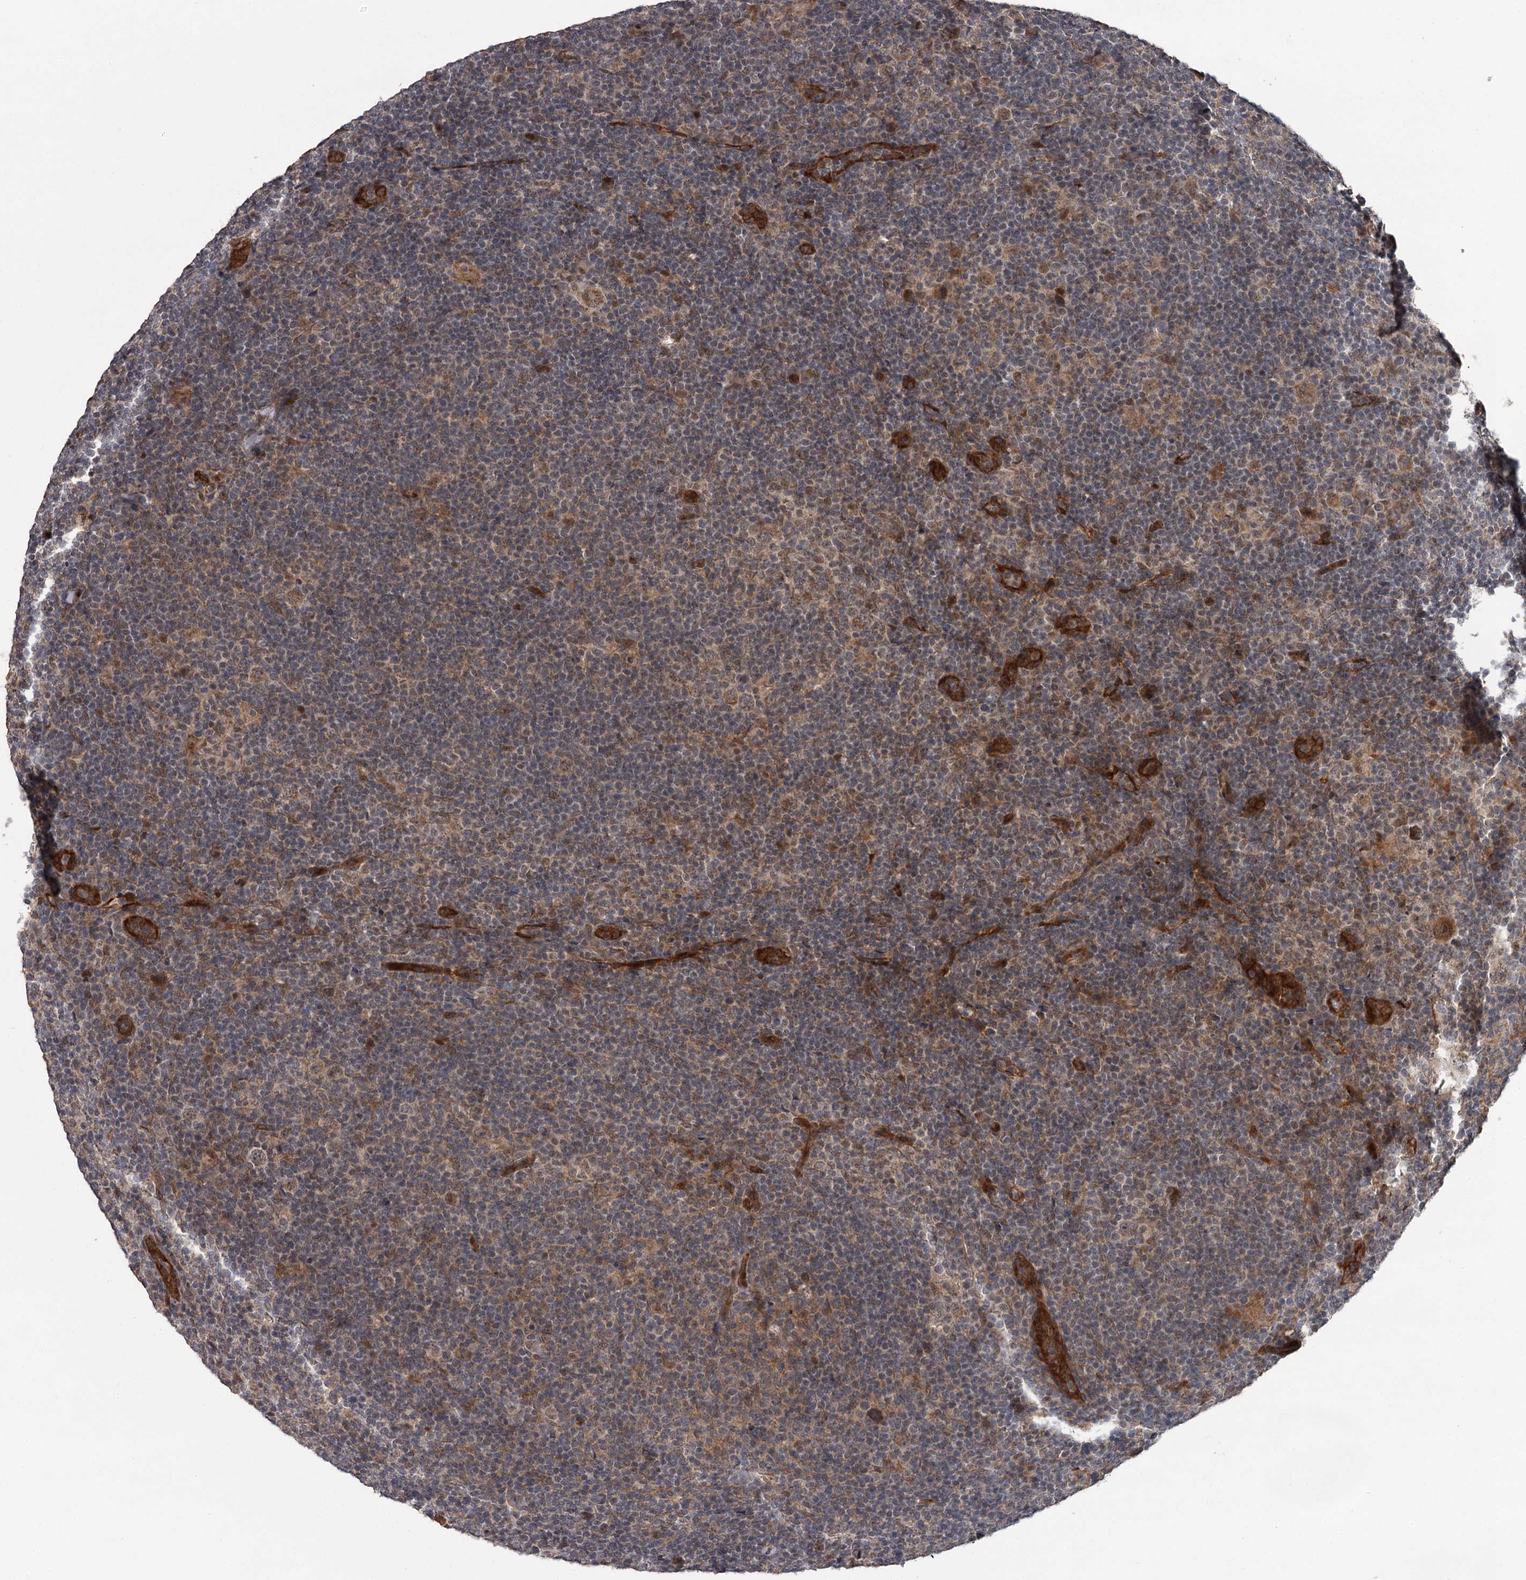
{"staining": {"intensity": "moderate", "quantity": ">75%", "location": "cytoplasmic/membranous"}, "tissue": "lymphoma", "cell_type": "Tumor cells", "image_type": "cancer", "snomed": [{"axis": "morphology", "description": "Hodgkin's disease, NOS"}, {"axis": "topography", "description": "Lymph node"}], "caption": "This micrograph displays lymphoma stained with immunohistochemistry (IHC) to label a protein in brown. The cytoplasmic/membranous of tumor cells show moderate positivity for the protein. Nuclei are counter-stained blue.", "gene": "CDC42EP2", "patient": {"sex": "female", "age": 57}}